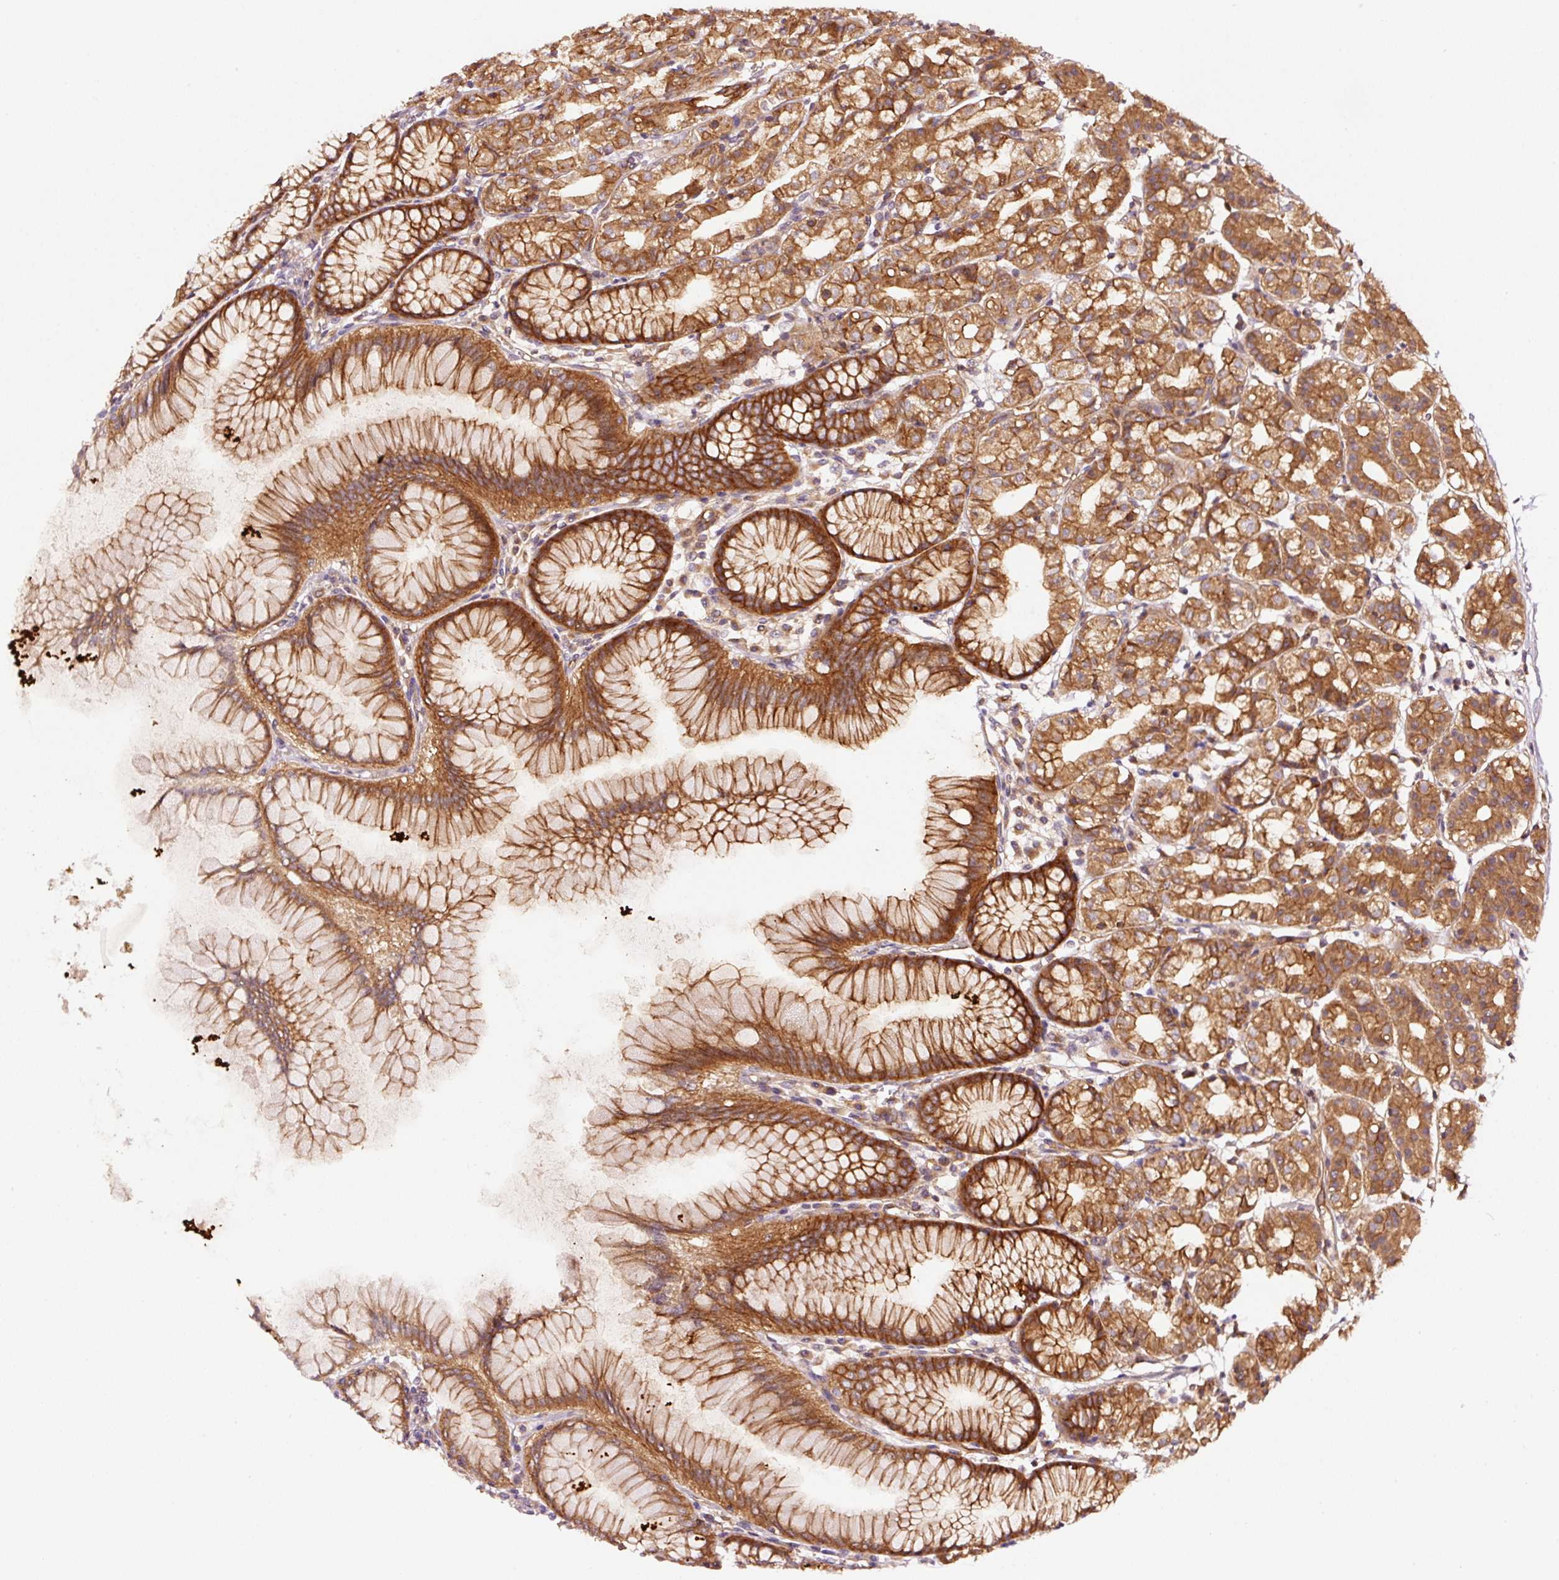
{"staining": {"intensity": "strong", "quantity": ">75%", "location": "cytoplasmic/membranous"}, "tissue": "stomach", "cell_type": "Glandular cells", "image_type": "normal", "snomed": [{"axis": "morphology", "description": "Normal tissue, NOS"}, {"axis": "topography", "description": "Stomach"}], "caption": "Immunohistochemistry staining of normal stomach, which exhibits high levels of strong cytoplasmic/membranous expression in about >75% of glandular cells indicating strong cytoplasmic/membranous protein staining. The staining was performed using DAB (brown) for protein detection and nuclei were counterstained in hematoxylin (blue).", "gene": "METAP1", "patient": {"sex": "female", "age": 57}}